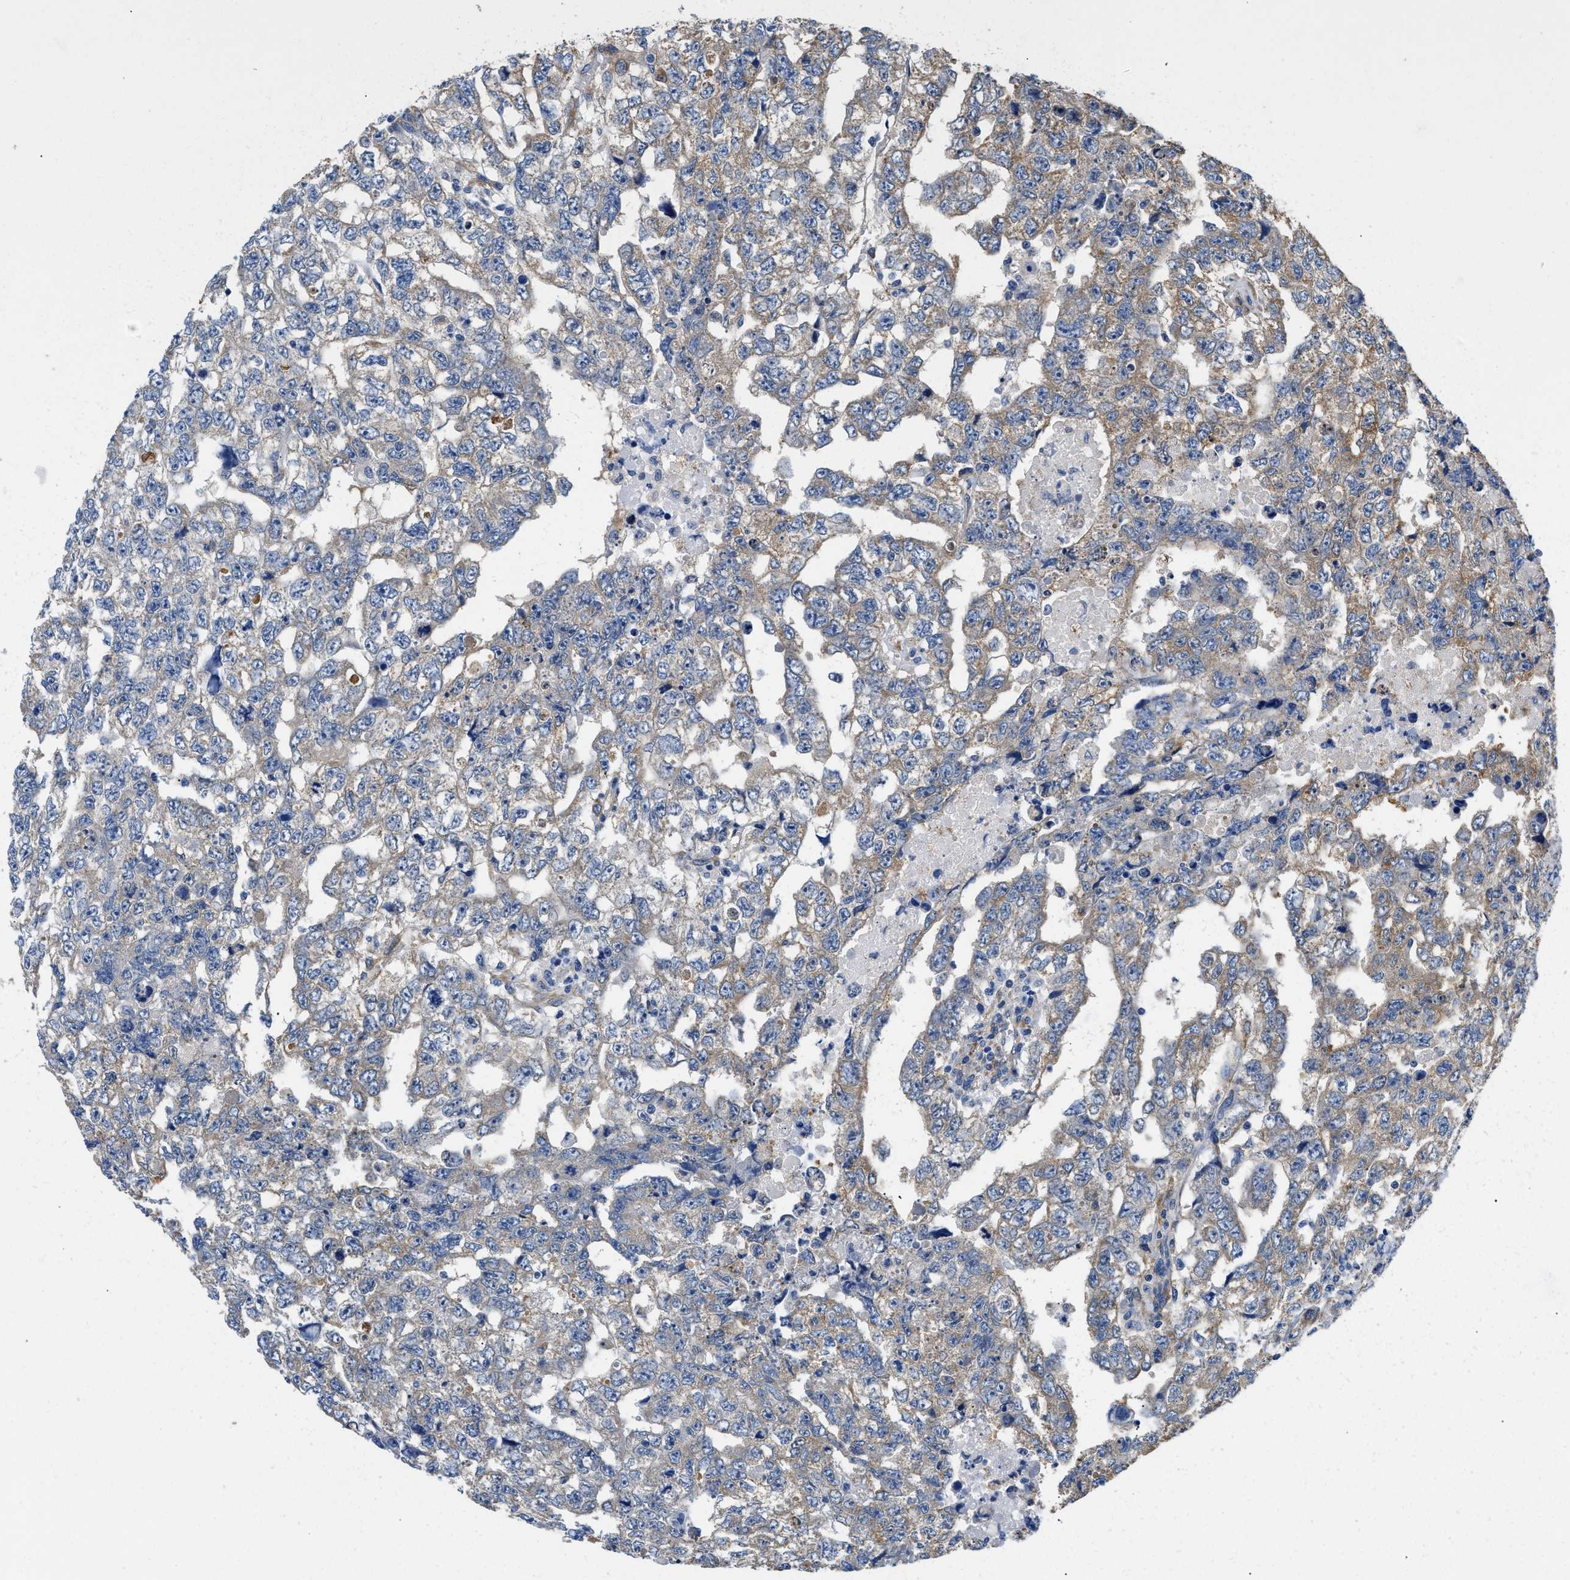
{"staining": {"intensity": "weak", "quantity": "25%-75%", "location": "cytoplasmic/membranous"}, "tissue": "testis cancer", "cell_type": "Tumor cells", "image_type": "cancer", "snomed": [{"axis": "morphology", "description": "Carcinoma, Embryonal, NOS"}, {"axis": "topography", "description": "Testis"}], "caption": "Protein analysis of testis embryonal carcinoma tissue exhibits weak cytoplasmic/membranous positivity in about 25%-75% of tumor cells.", "gene": "RAPH1", "patient": {"sex": "male", "age": 36}}